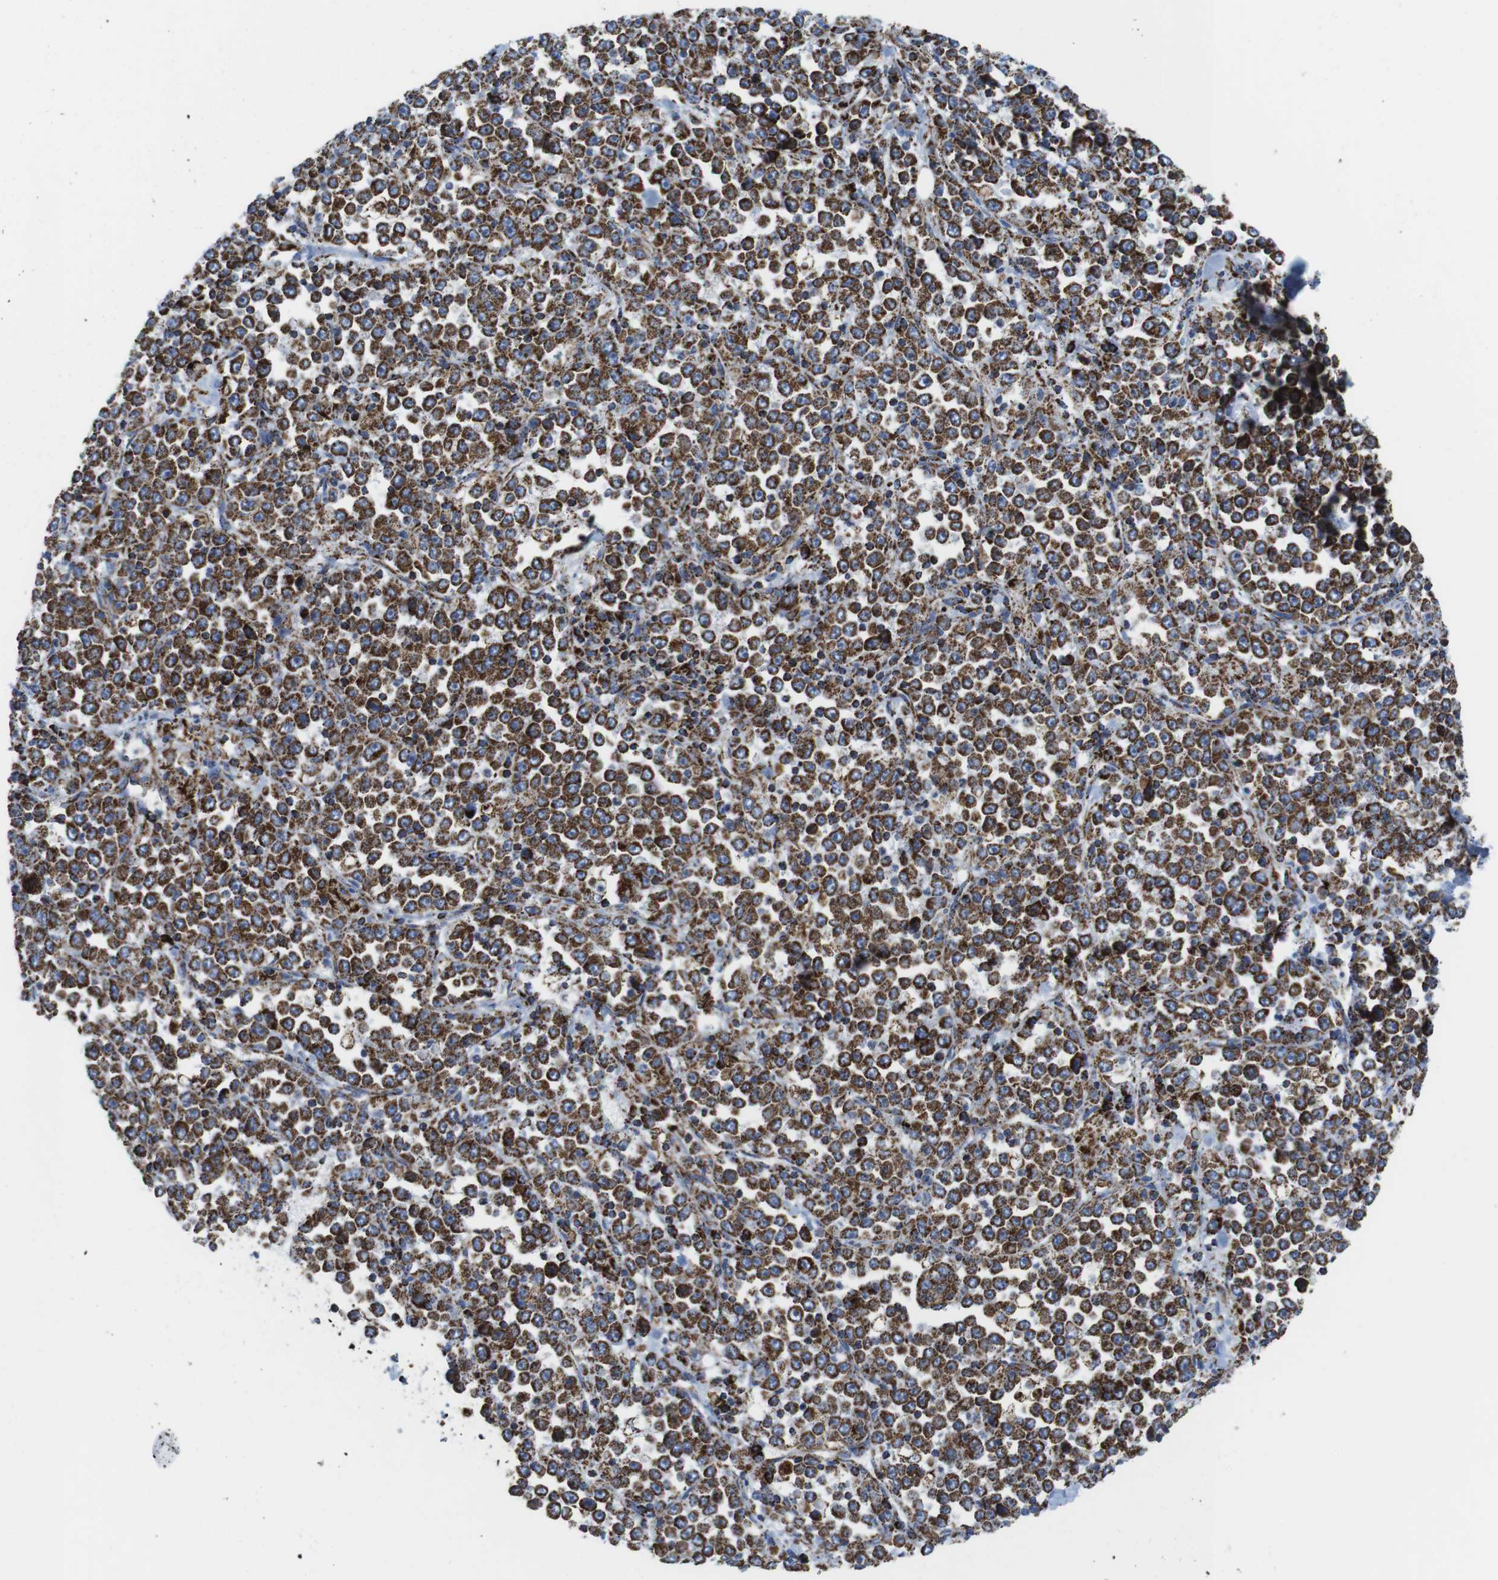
{"staining": {"intensity": "strong", "quantity": ">75%", "location": "cytoplasmic/membranous"}, "tissue": "stomach cancer", "cell_type": "Tumor cells", "image_type": "cancer", "snomed": [{"axis": "morphology", "description": "Normal tissue, NOS"}, {"axis": "morphology", "description": "Adenocarcinoma, NOS"}, {"axis": "topography", "description": "Stomach, upper"}, {"axis": "topography", "description": "Stomach"}], "caption": "Approximately >75% of tumor cells in human stomach adenocarcinoma exhibit strong cytoplasmic/membranous protein positivity as visualized by brown immunohistochemical staining.", "gene": "ATP5PO", "patient": {"sex": "male", "age": 59}}